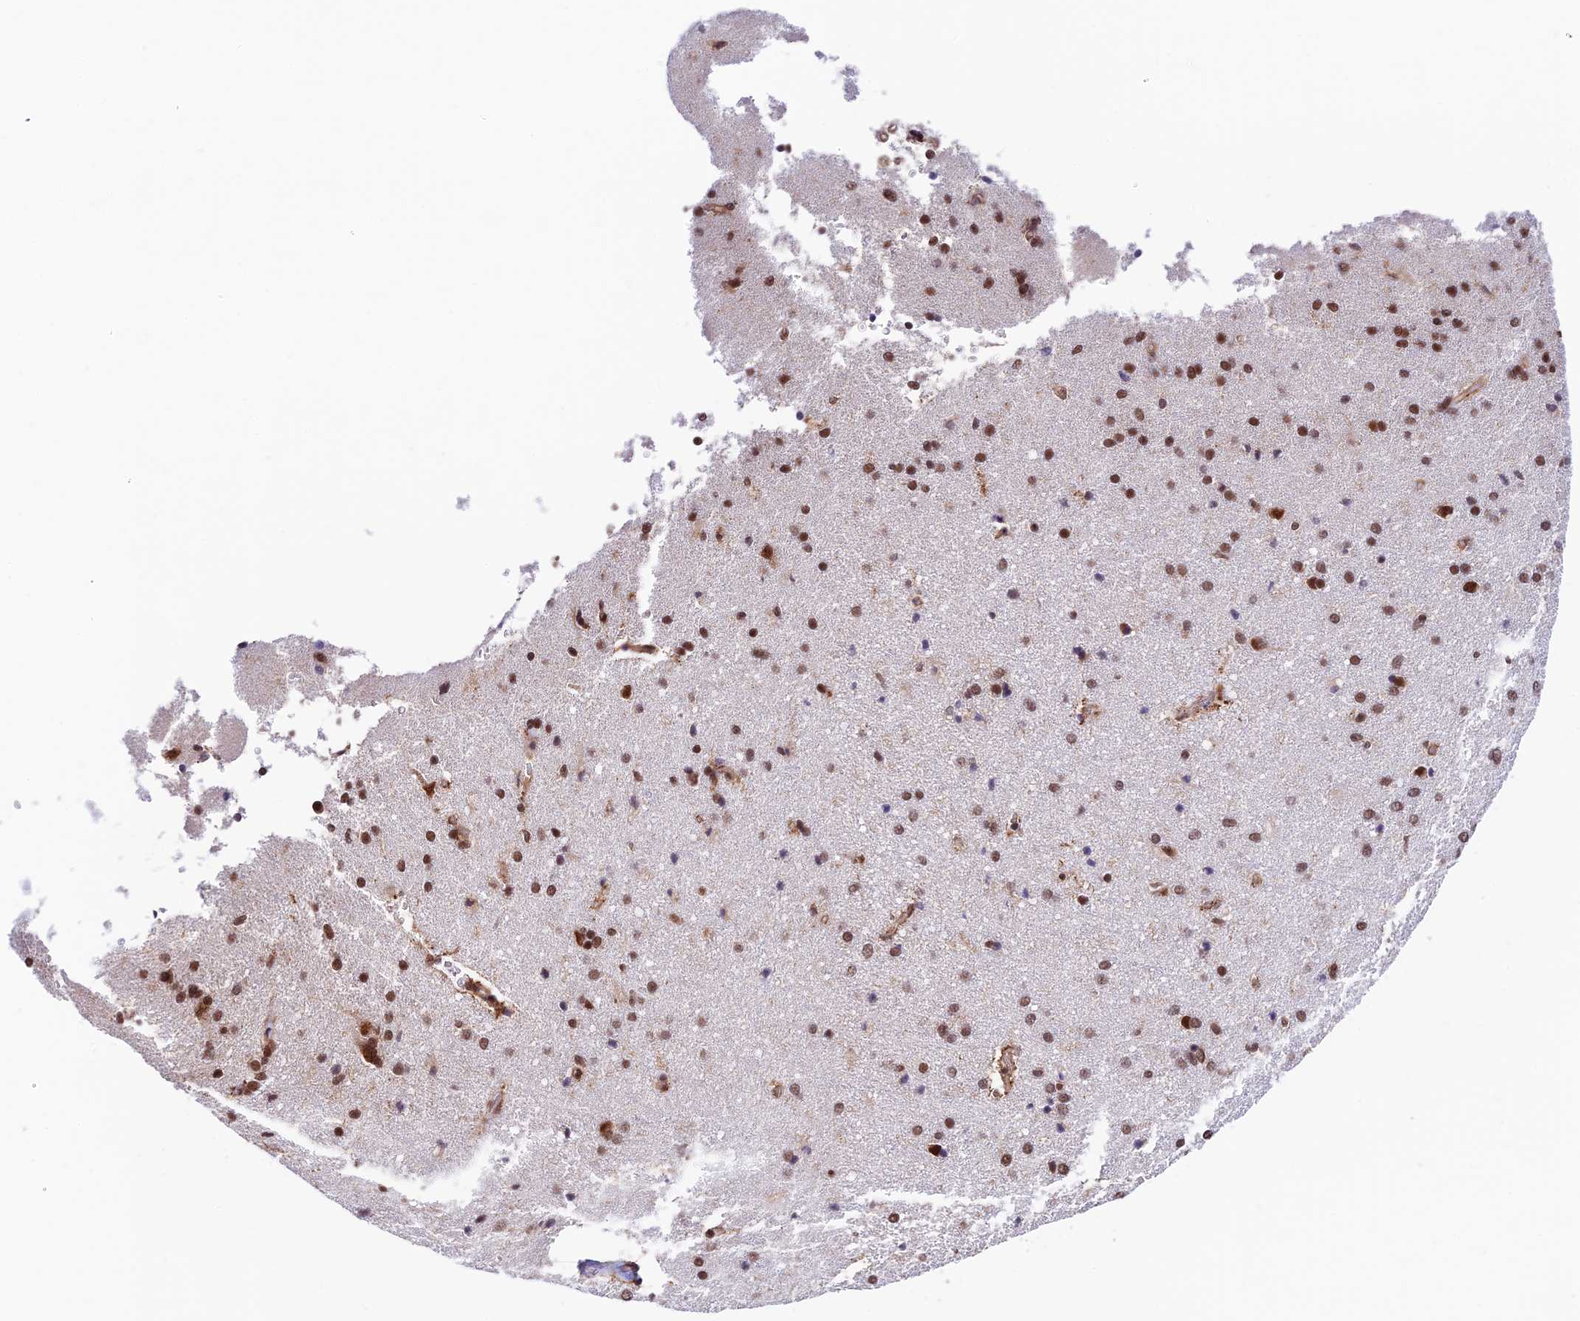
{"staining": {"intensity": "moderate", "quantity": ">75%", "location": "nuclear"}, "tissue": "cerebral cortex", "cell_type": "Endothelial cells", "image_type": "normal", "snomed": [{"axis": "morphology", "description": "Normal tissue, NOS"}, {"axis": "topography", "description": "Cerebral cortex"}], "caption": "Approximately >75% of endothelial cells in benign cerebral cortex display moderate nuclear protein staining as visualized by brown immunohistochemical staining.", "gene": "RBM42", "patient": {"sex": "male", "age": 62}}